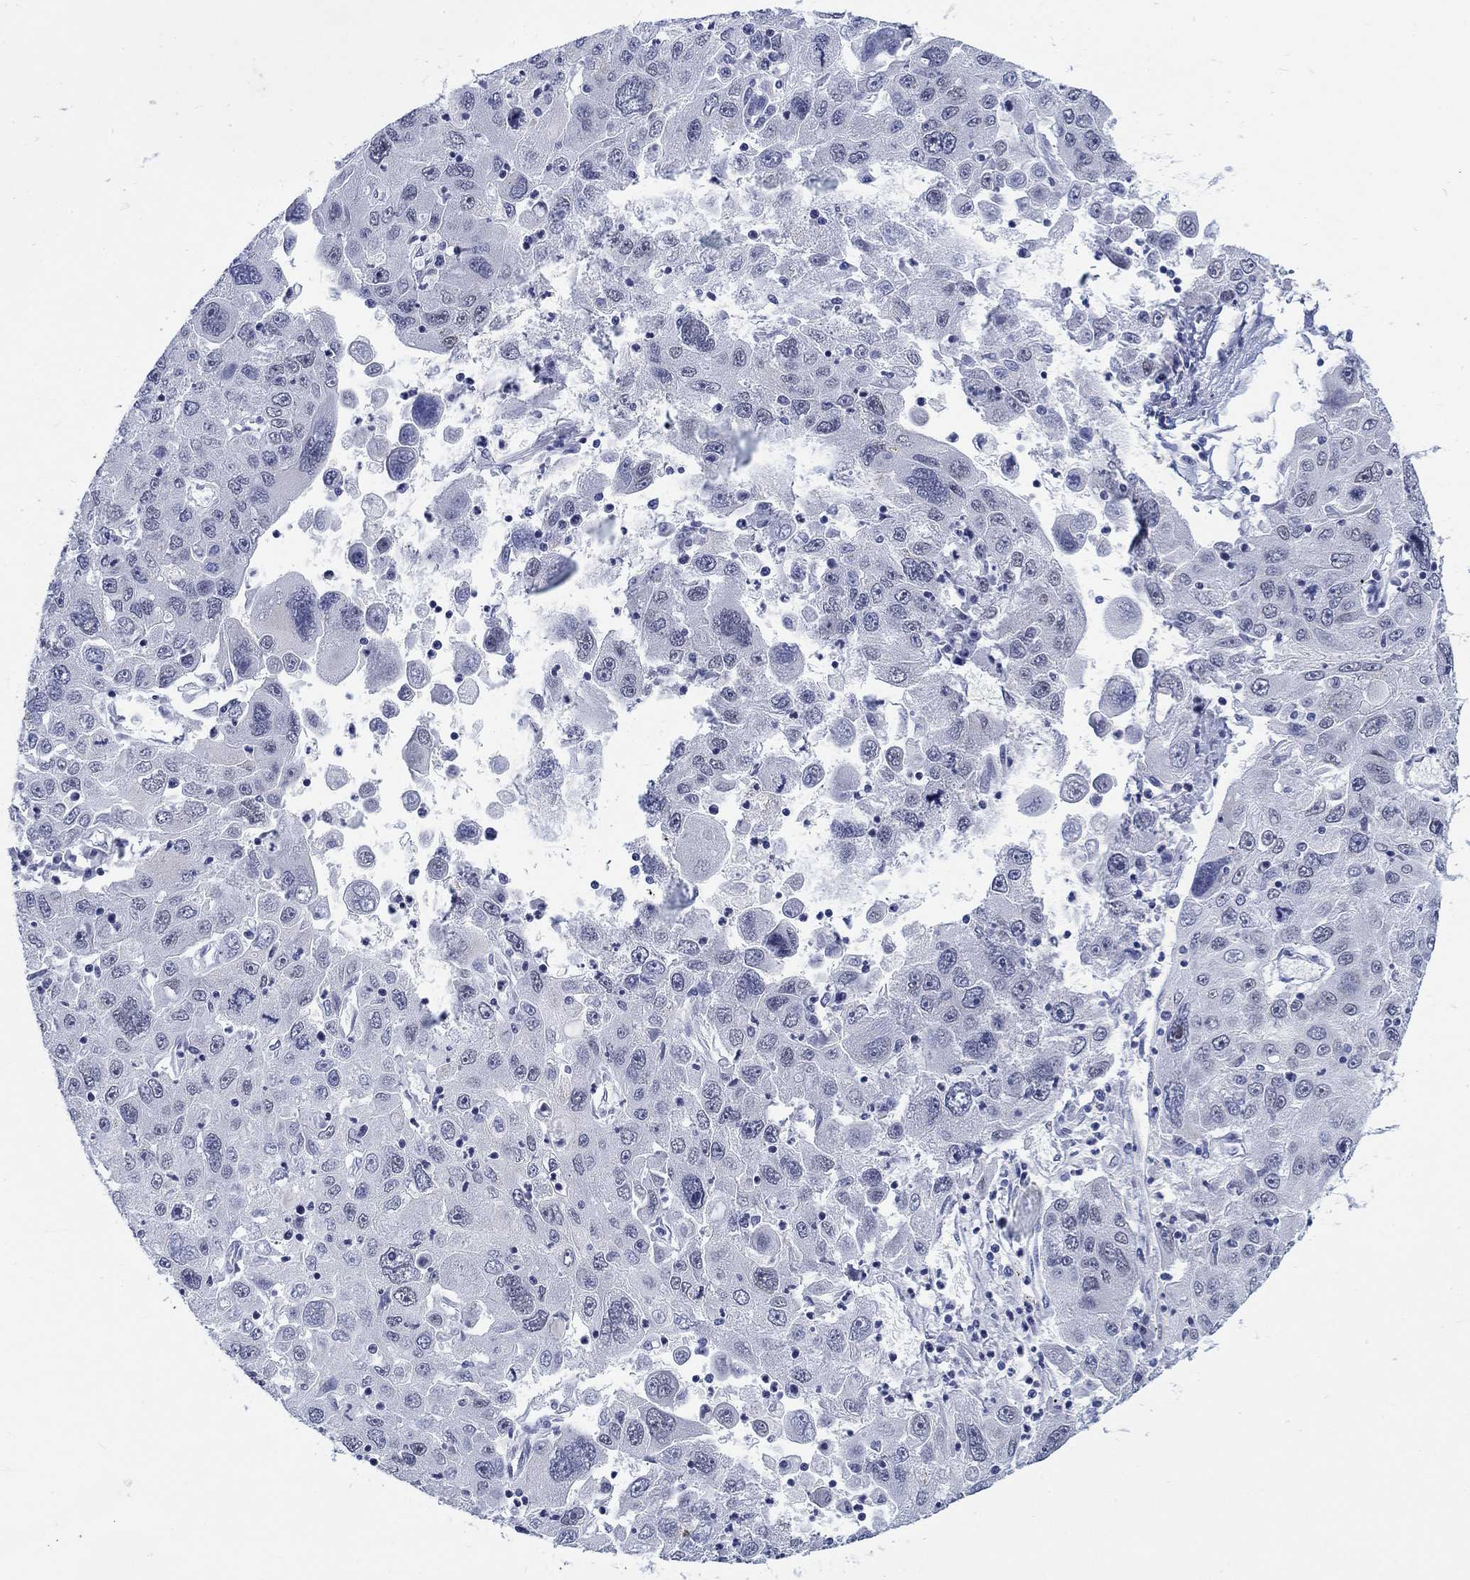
{"staining": {"intensity": "negative", "quantity": "none", "location": "none"}, "tissue": "stomach cancer", "cell_type": "Tumor cells", "image_type": "cancer", "snomed": [{"axis": "morphology", "description": "Adenocarcinoma, NOS"}, {"axis": "topography", "description": "Stomach"}], "caption": "This is an IHC photomicrograph of human stomach cancer. There is no expression in tumor cells.", "gene": "KRT76", "patient": {"sex": "male", "age": 56}}